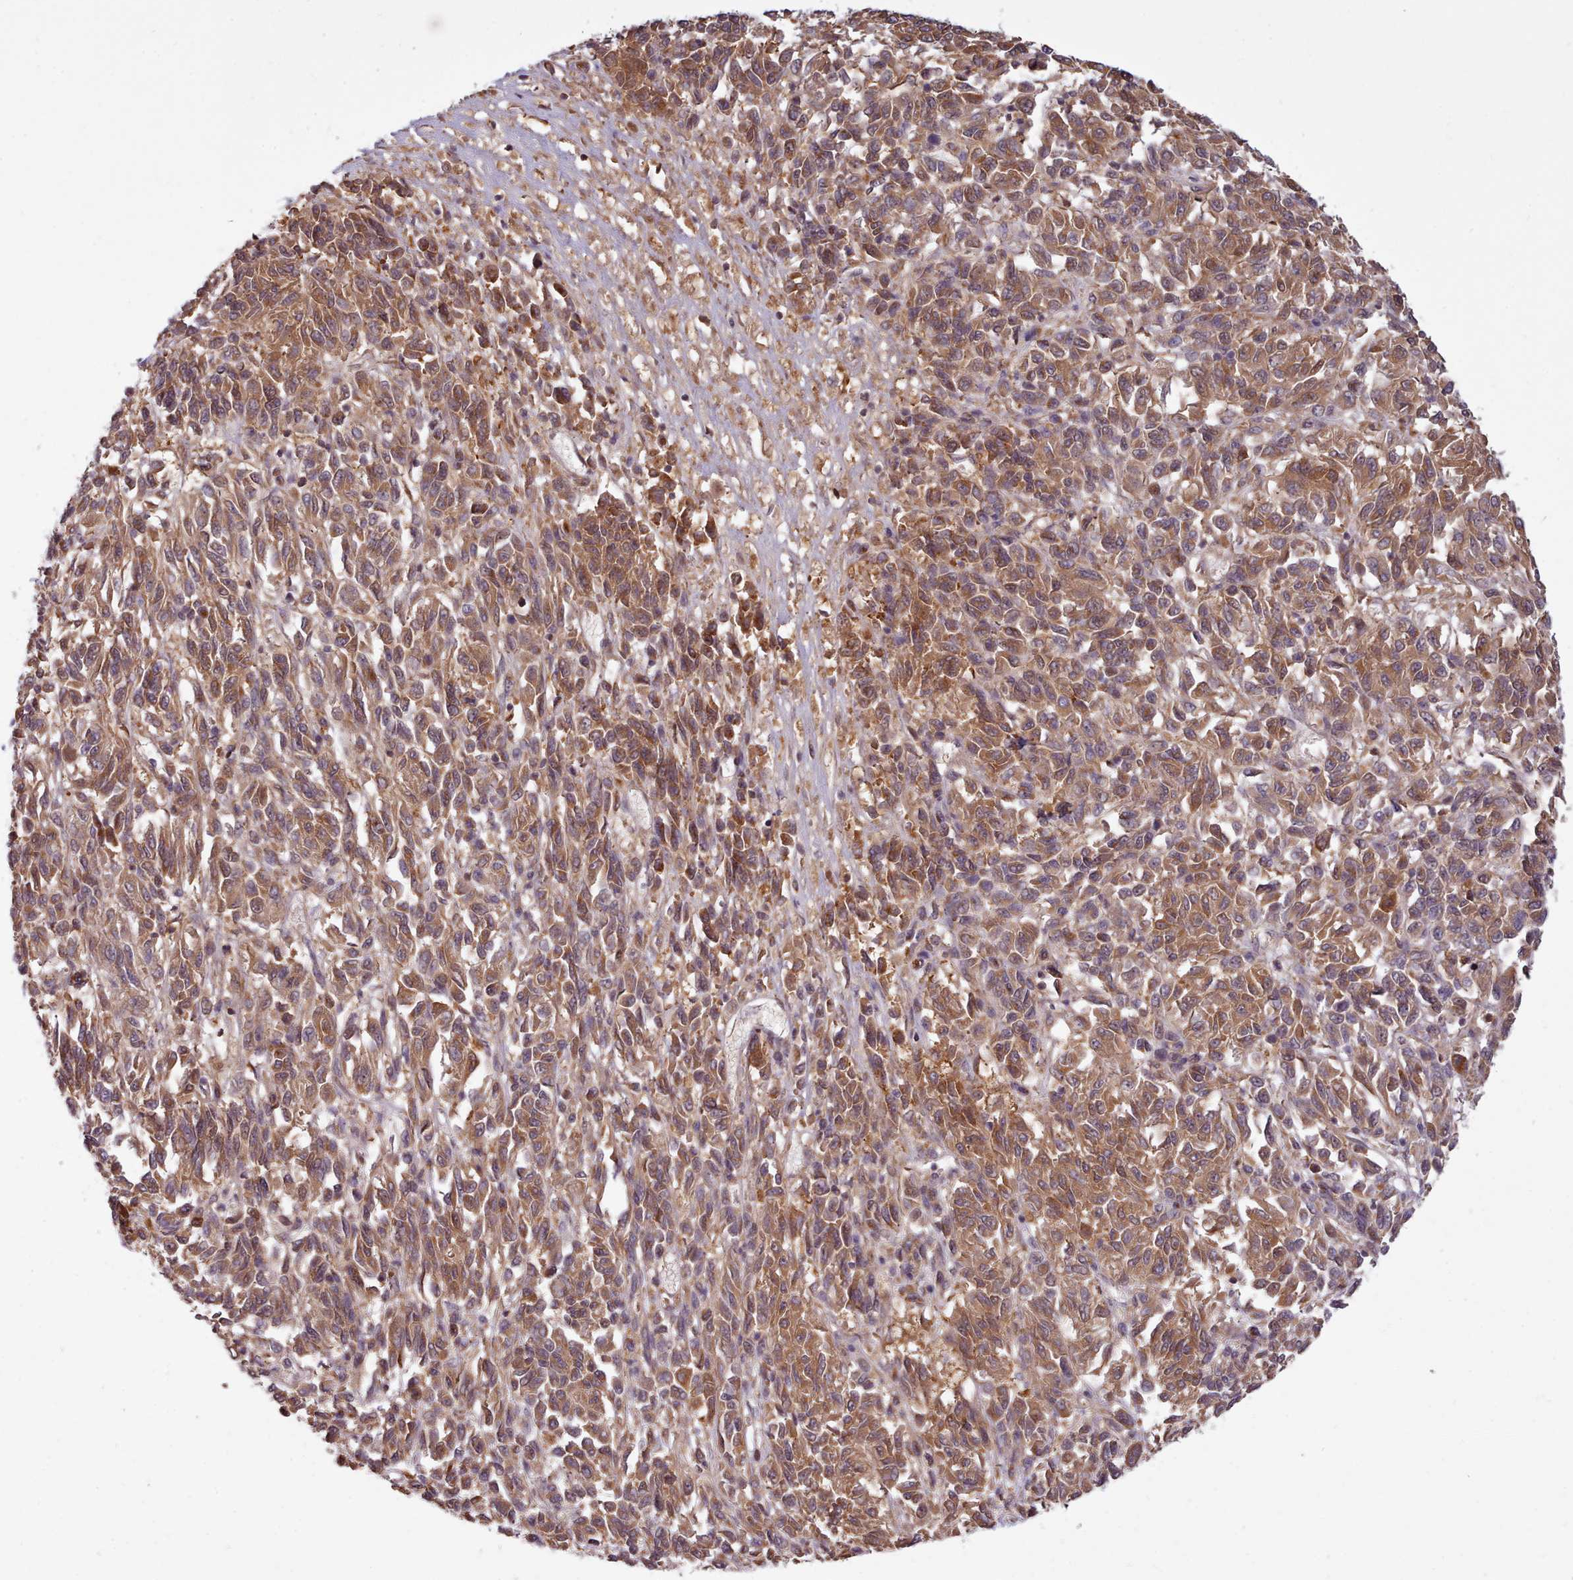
{"staining": {"intensity": "moderate", "quantity": ">75%", "location": "cytoplasmic/membranous,nuclear"}, "tissue": "melanoma", "cell_type": "Tumor cells", "image_type": "cancer", "snomed": [{"axis": "morphology", "description": "Malignant melanoma, Metastatic site"}, {"axis": "topography", "description": "Lung"}], "caption": "This photomicrograph demonstrates IHC staining of melanoma, with medium moderate cytoplasmic/membranous and nuclear positivity in about >75% of tumor cells.", "gene": "ARL17A", "patient": {"sex": "male", "age": 64}}